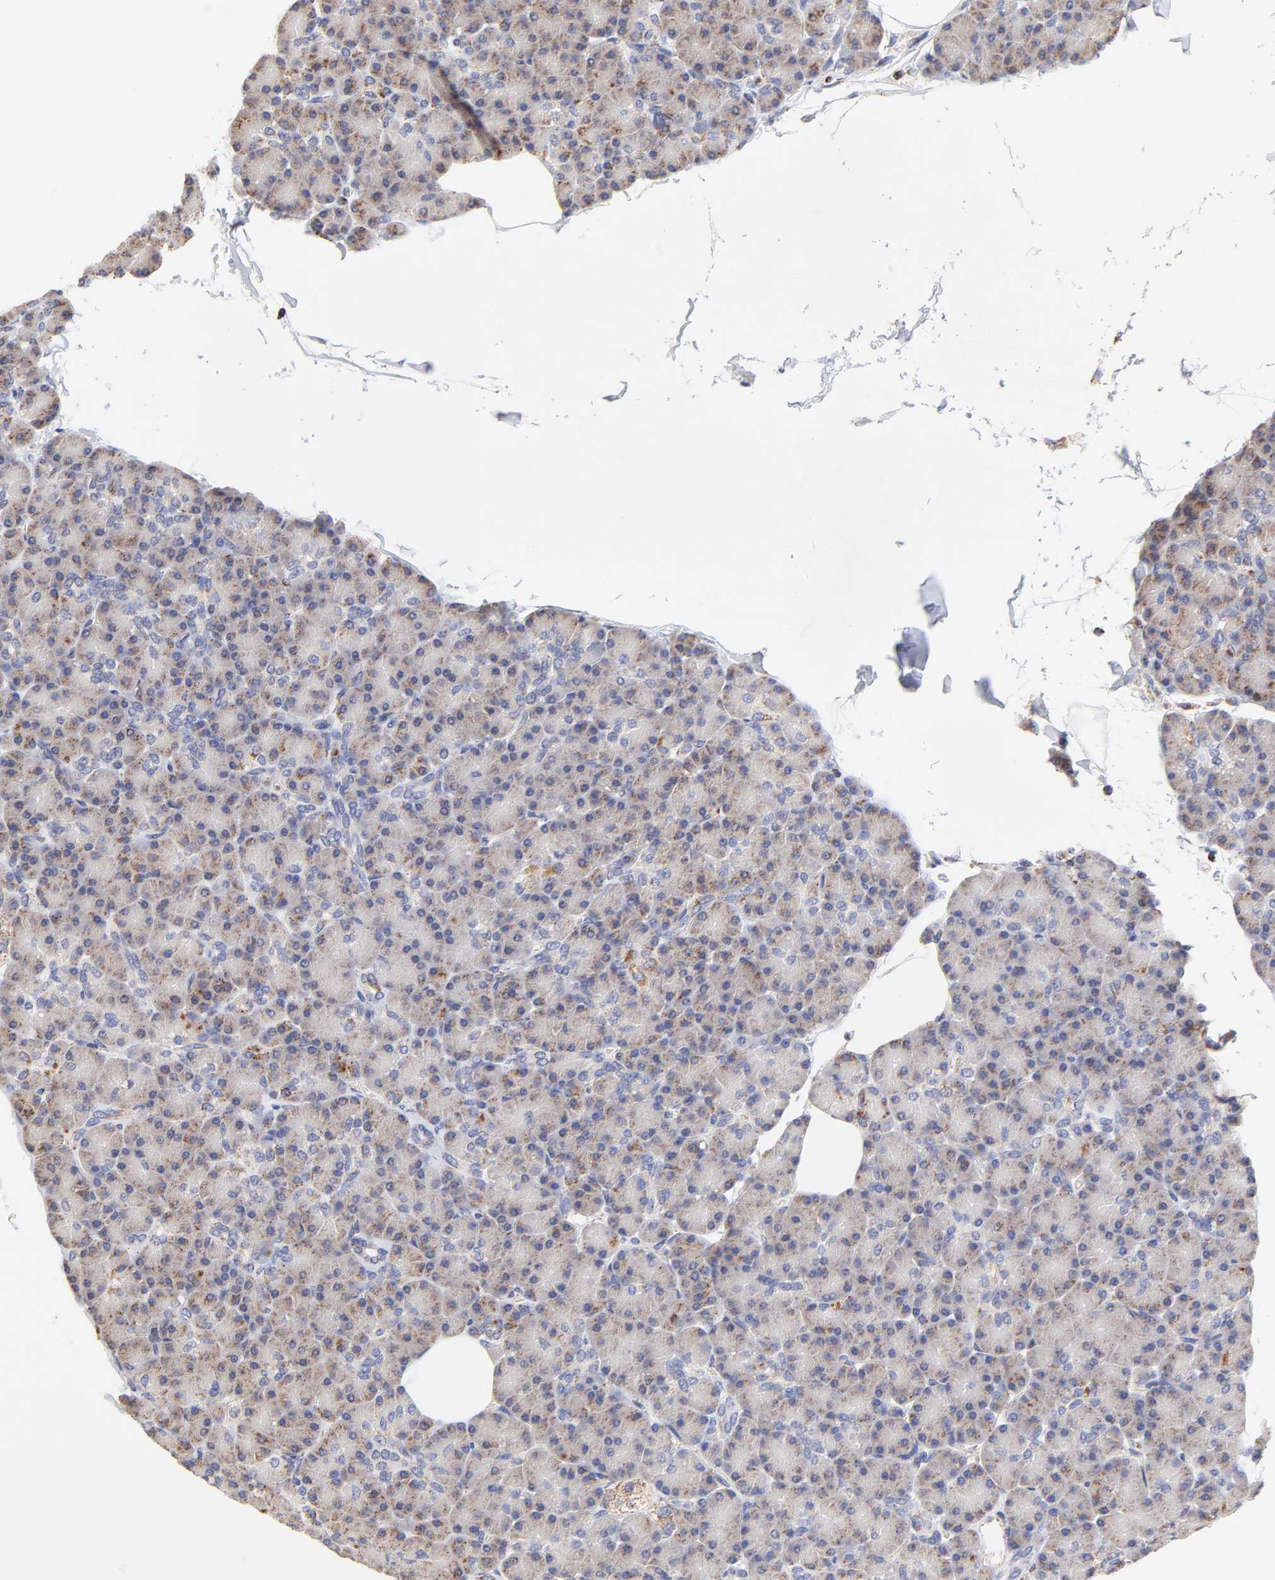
{"staining": {"intensity": "moderate", "quantity": ">75%", "location": "cytoplasmic/membranous"}, "tissue": "pancreas", "cell_type": "Exocrine glandular cells", "image_type": "normal", "snomed": [{"axis": "morphology", "description": "Normal tissue, NOS"}, {"axis": "topography", "description": "Pancreas"}], "caption": "Unremarkable pancreas shows moderate cytoplasmic/membranous staining in approximately >75% of exocrine glandular cells (IHC, brightfield microscopy, high magnification)..", "gene": "SSBP1", "patient": {"sex": "female", "age": 43}}